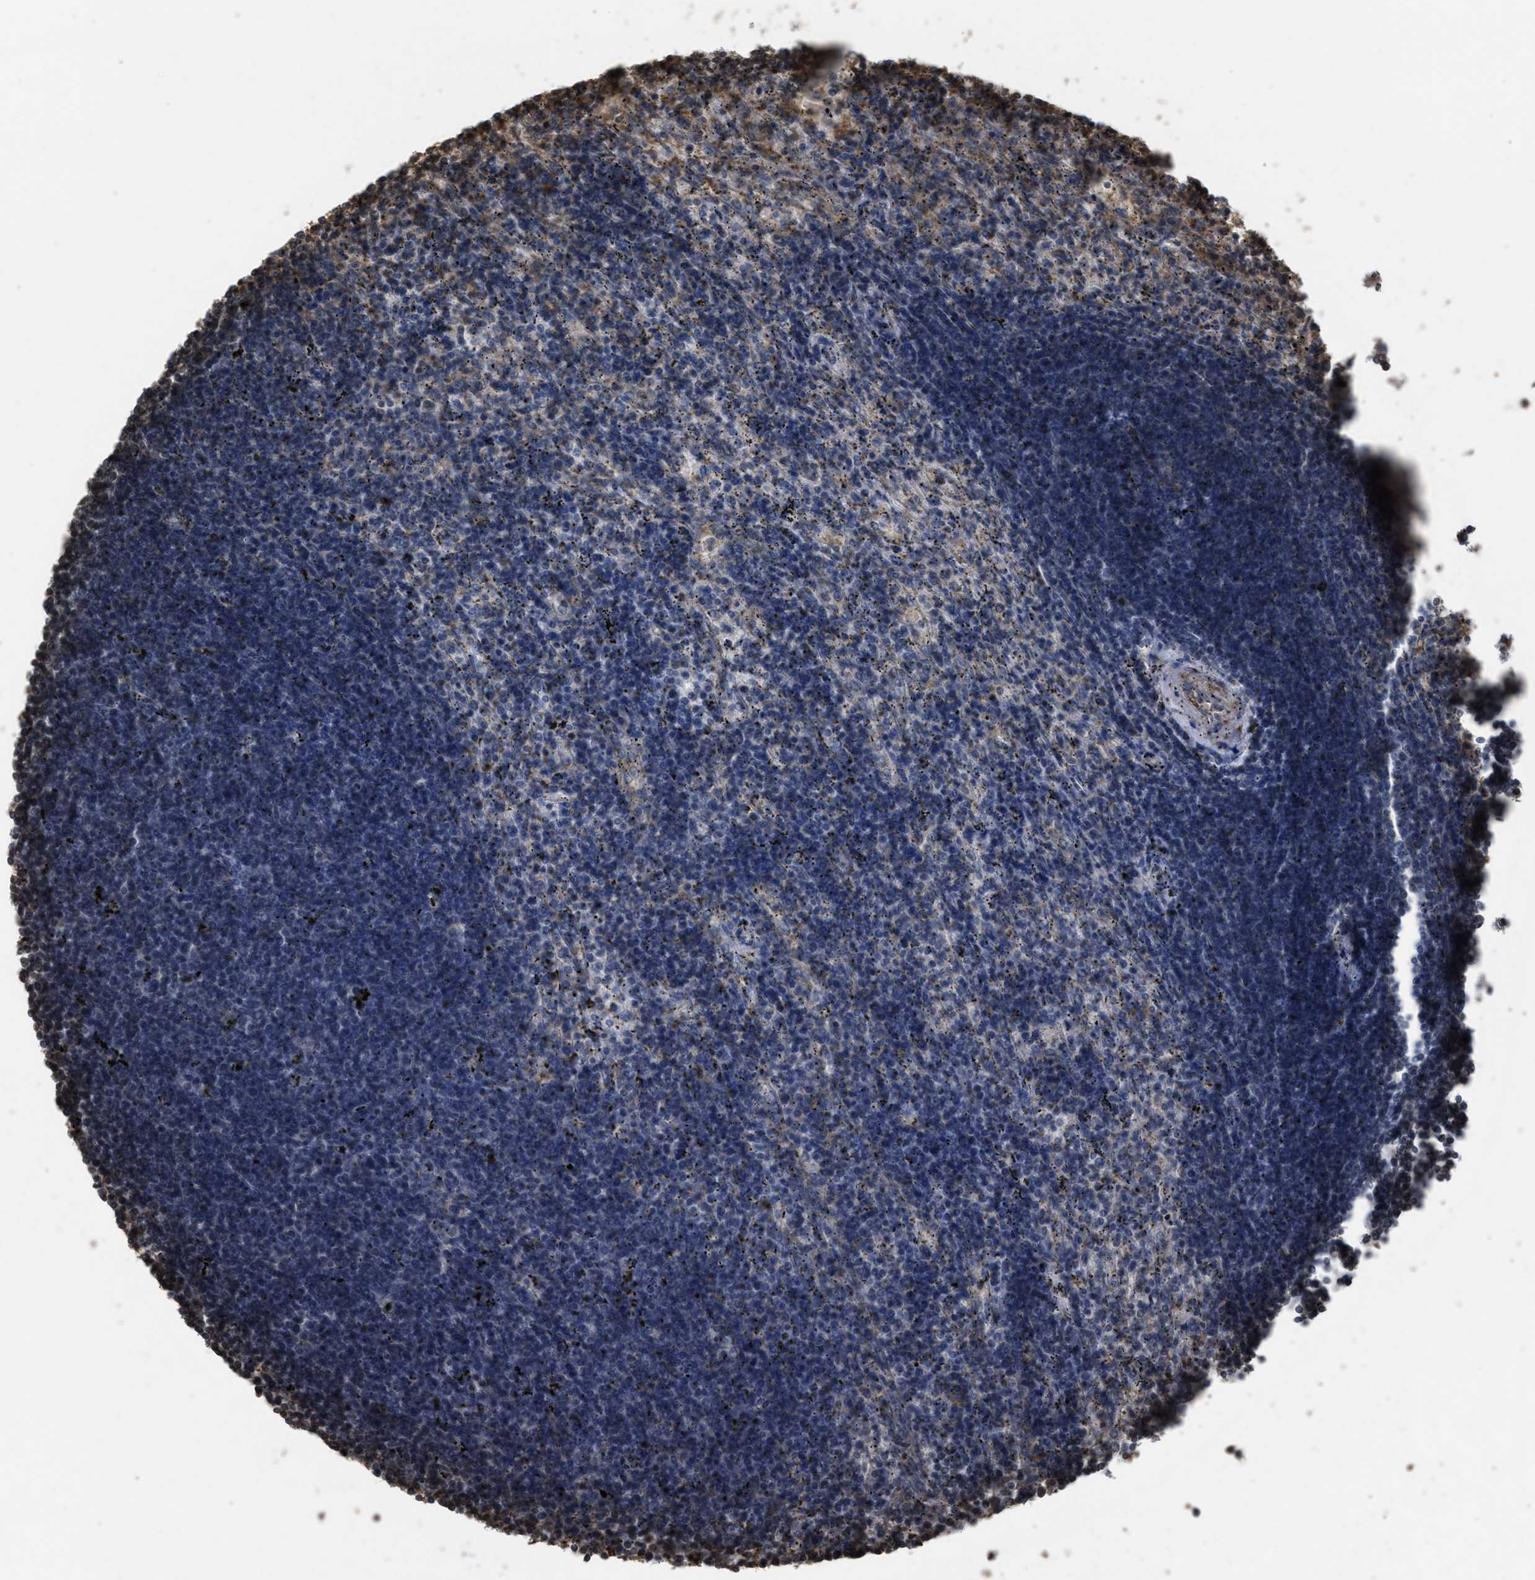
{"staining": {"intensity": "negative", "quantity": "none", "location": "none"}, "tissue": "lymphoma", "cell_type": "Tumor cells", "image_type": "cancer", "snomed": [{"axis": "morphology", "description": "Malignant lymphoma, non-Hodgkin's type, Low grade"}, {"axis": "topography", "description": "Spleen"}], "caption": "Tumor cells are negative for protein expression in human lymphoma.", "gene": "ARHGDIA", "patient": {"sex": "male", "age": 76}}